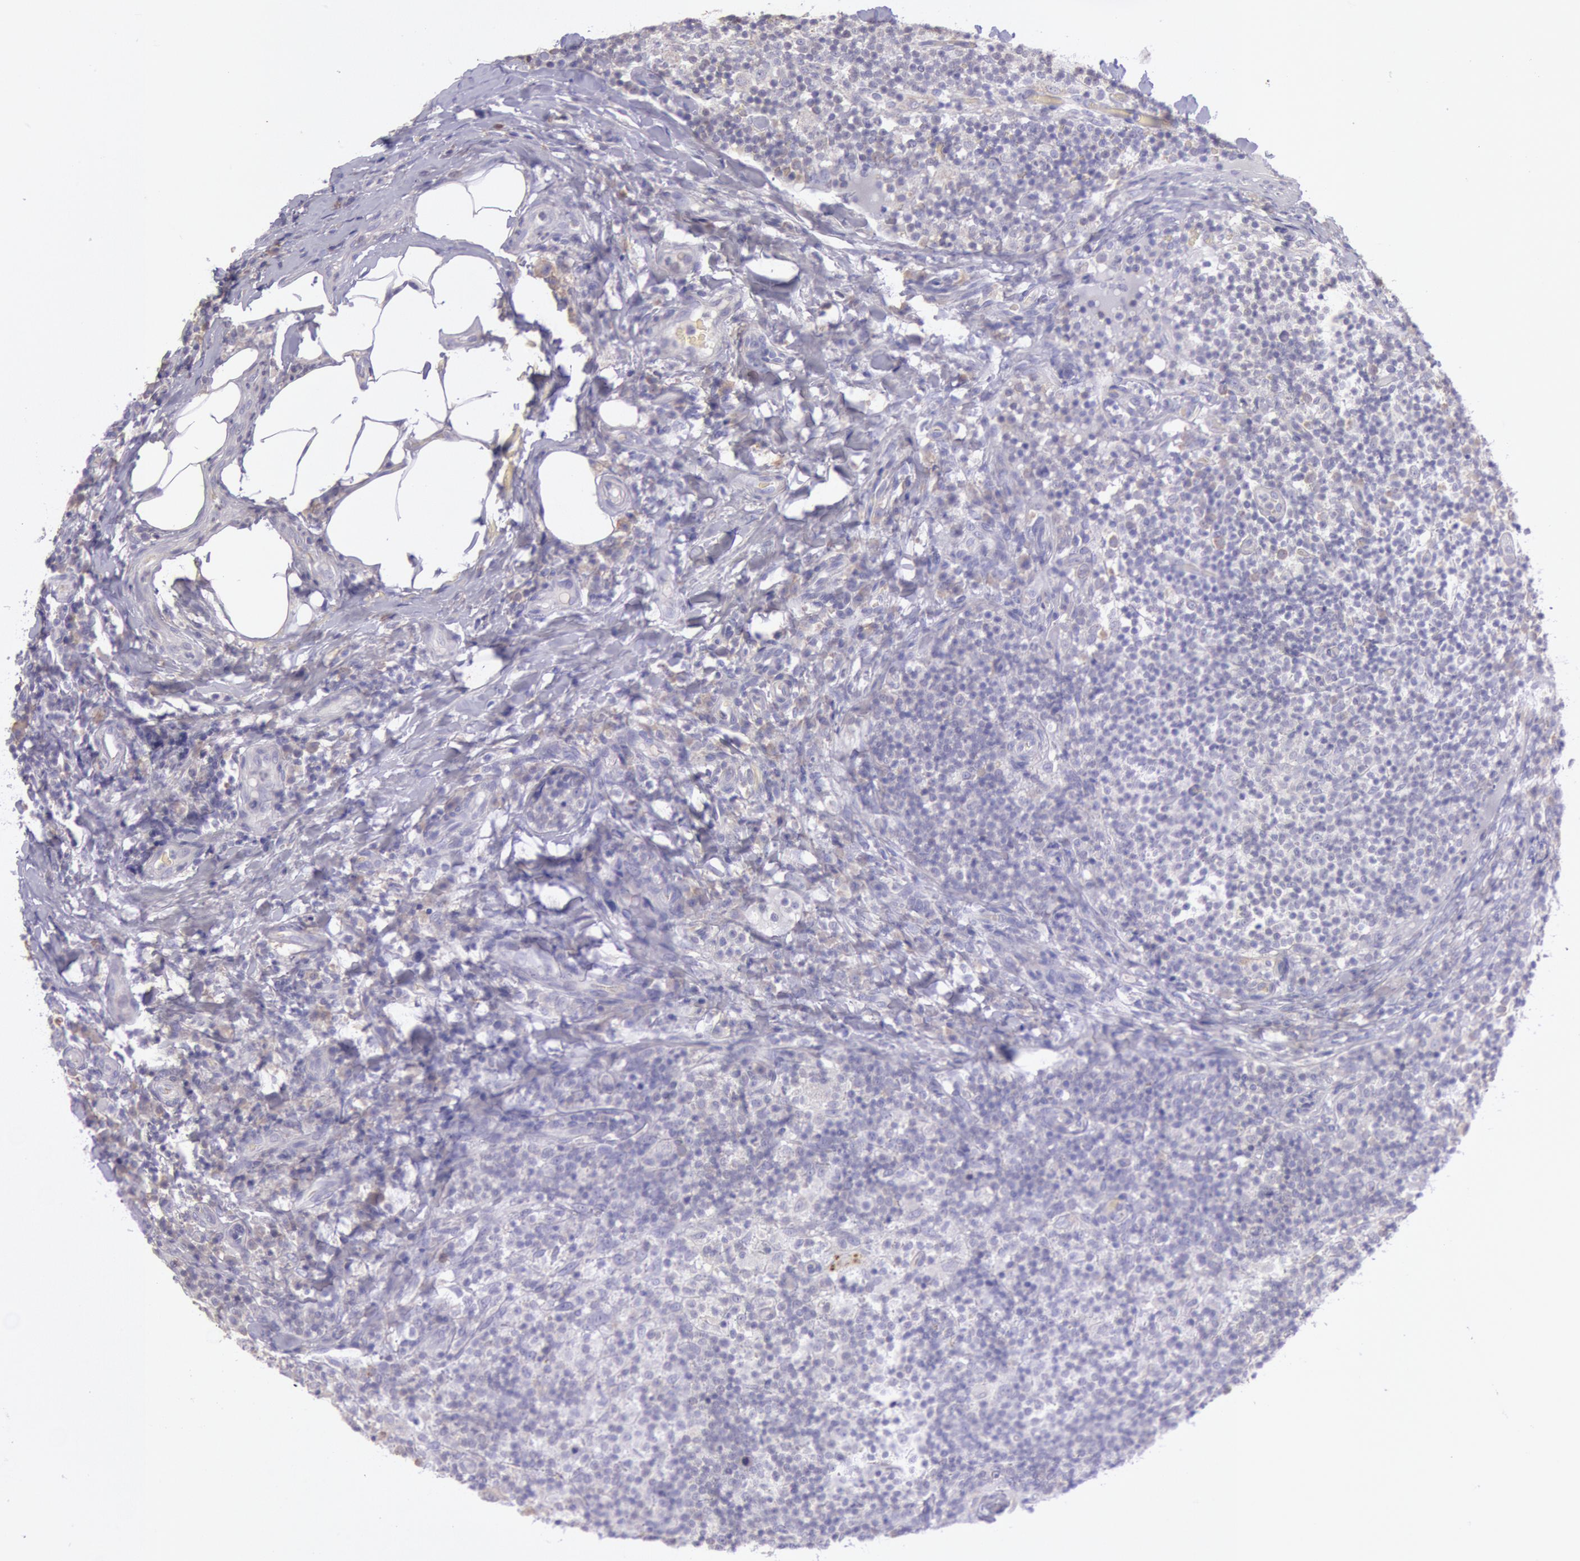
{"staining": {"intensity": "negative", "quantity": "none", "location": "none"}, "tissue": "lymph node", "cell_type": "Germinal center cells", "image_type": "normal", "snomed": [{"axis": "morphology", "description": "Normal tissue, NOS"}, {"axis": "morphology", "description": "Inflammation, NOS"}, {"axis": "topography", "description": "Lymph node"}], "caption": "DAB immunohistochemical staining of unremarkable human lymph node demonstrates no significant positivity in germinal center cells.", "gene": "MYH1", "patient": {"sex": "male", "age": 46}}